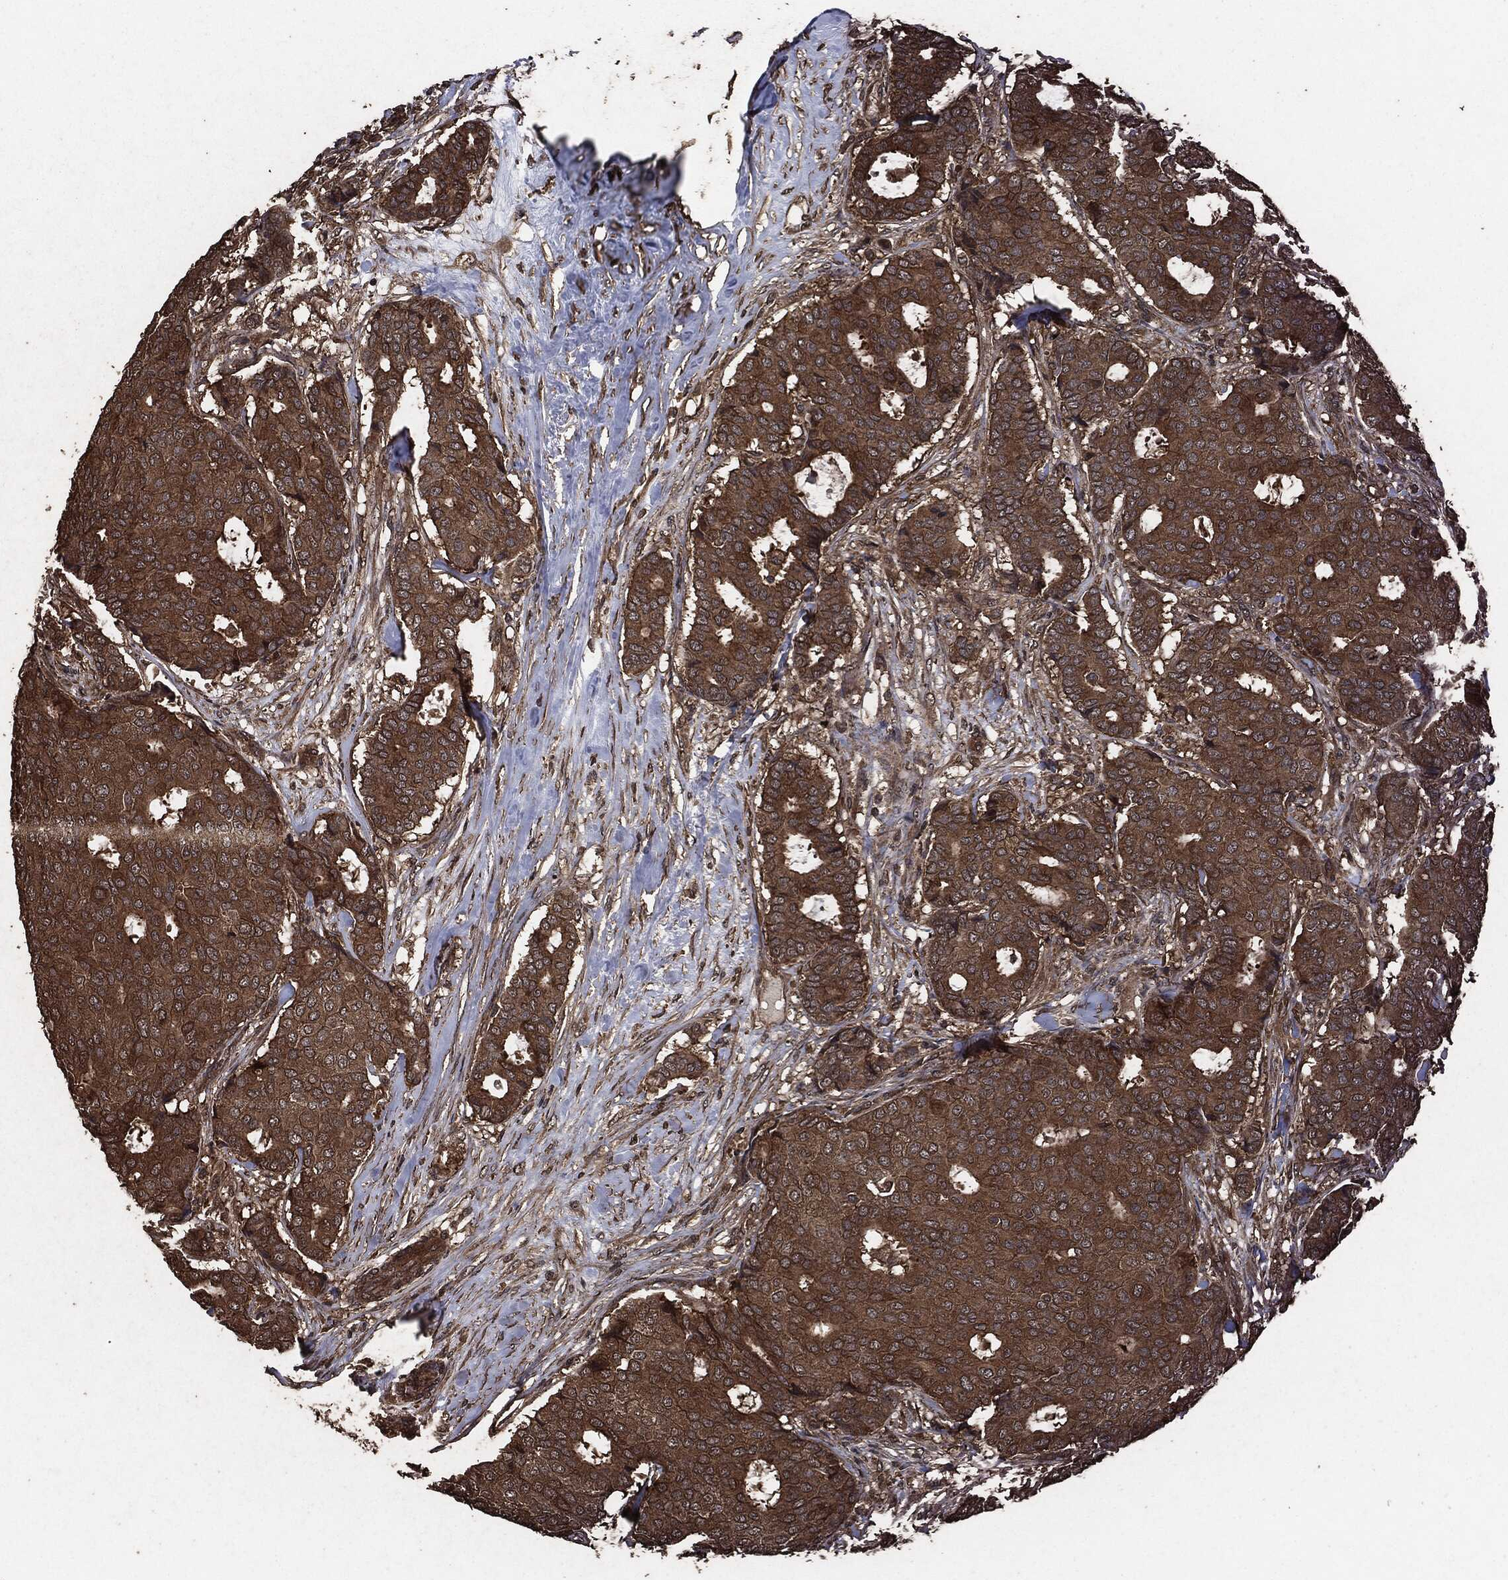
{"staining": {"intensity": "strong", "quantity": ">75%", "location": "cytoplasmic/membranous"}, "tissue": "breast cancer", "cell_type": "Tumor cells", "image_type": "cancer", "snomed": [{"axis": "morphology", "description": "Duct carcinoma"}, {"axis": "topography", "description": "Breast"}], "caption": "Human infiltrating ductal carcinoma (breast) stained for a protein (brown) shows strong cytoplasmic/membranous positive positivity in approximately >75% of tumor cells.", "gene": "AKT1S1", "patient": {"sex": "female", "age": 75}}